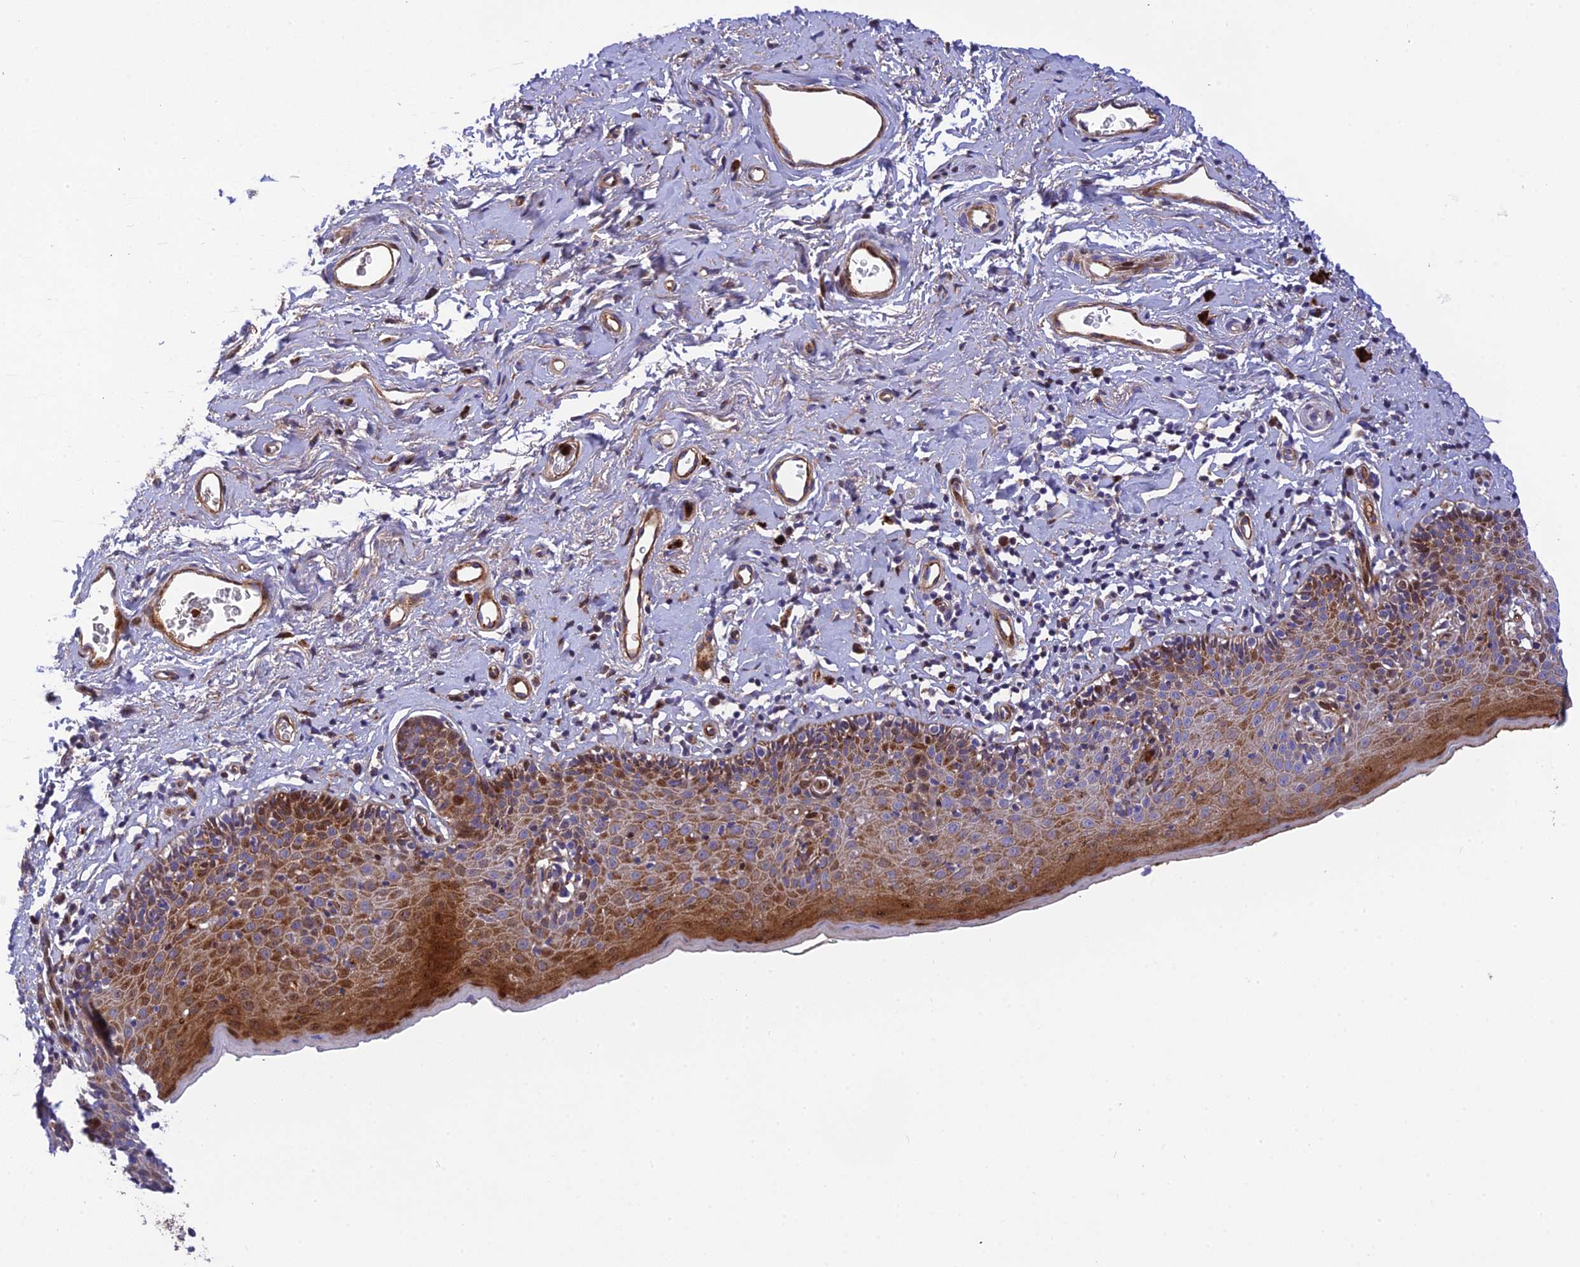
{"staining": {"intensity": "moderate", "quantity": ">75%", "location": "cytoplasmic/membranous,nuclear"}, "tissue": "skin", "cell_type": "Epidermal cells", "image_type": "normal", "snomed": [{"axis": "morphology", "description": "Normal tissue, NOS"}, {"axis": "topography", "description": "Vulva"}], "caption": "Immunohistochemistry (IHC) (DAB (3,3'-diaminobenzidine)) staining of unremarkable skin shows moderate cytoplasmic/membranous,nuclear protein expression in approximately >75% of epidermal cells. (DAB (3,3'-diaminobenzidine) IHC, brown staining for protein, blue staining for nuclei).", "gene": "CPSF4L", "patient": {"sex": "female", "age": 66}}